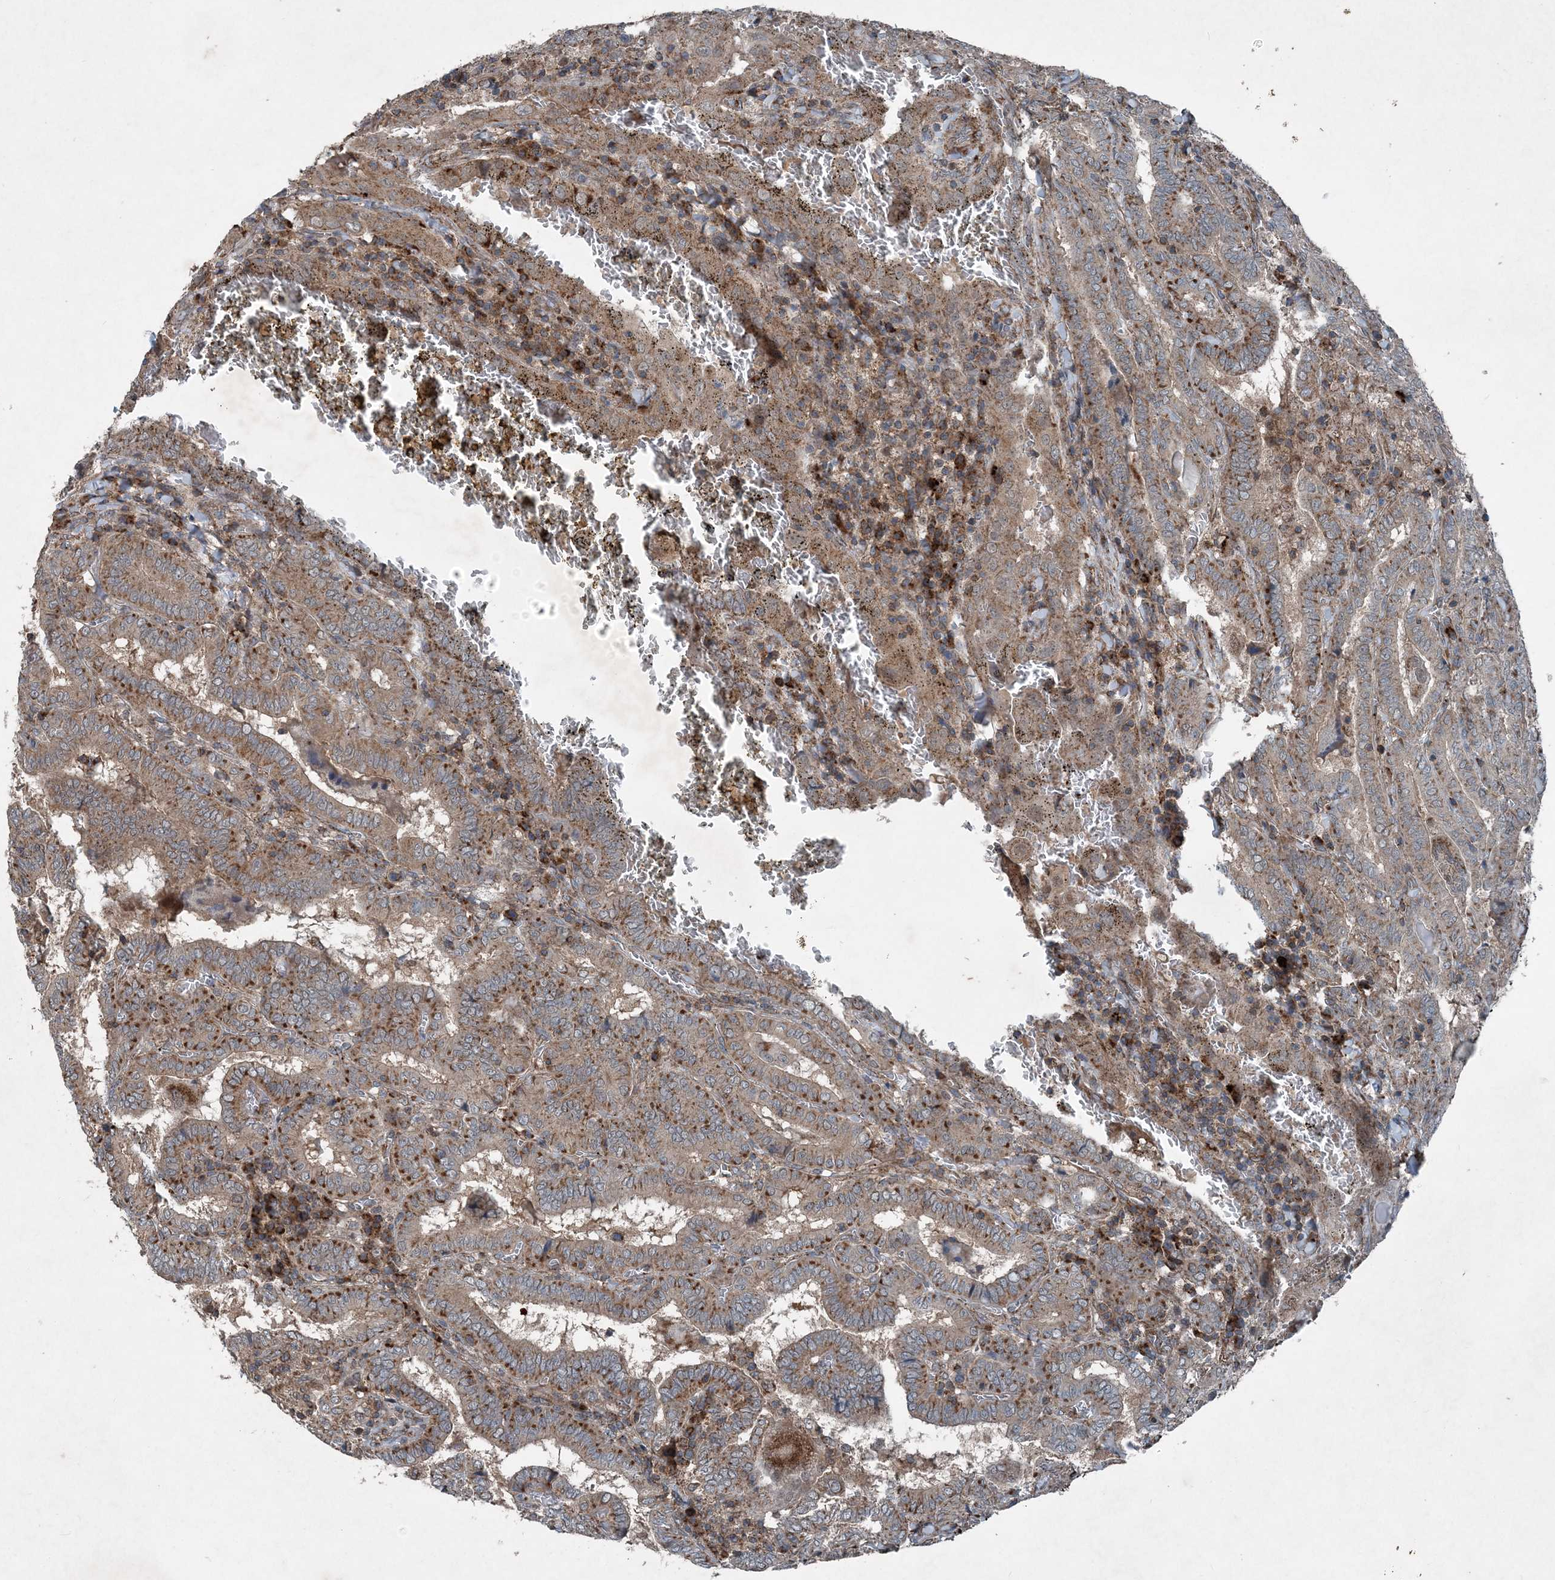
{"staining": {"intensity": "moderate", "quantity": ">75%", "location": "cytoplasmic/membranous"}, "tissue": "thyroid cancer", "cell_type": "Tumor cells", "image_type": "cancer", "snomed": [{"axis": "morphology", "description": "Papillary adenocarcinoma, NOS"}, {"axis": "topography", "description": "Thyroid gland"}], "caption": "Papillary adenocarcinoma (thyroid) stained with IHC shows moderate cytoplasmic/membranous expression in approximately >75% of tumor cells. Using DAB (3,3'-diaminobenzidine) (brown) and hematoxylin (blue) stains, captured at high magnification using brightfield microscopy.", "gene": "NDUFA2", "patient": {"sex": "female", "age": 72}}